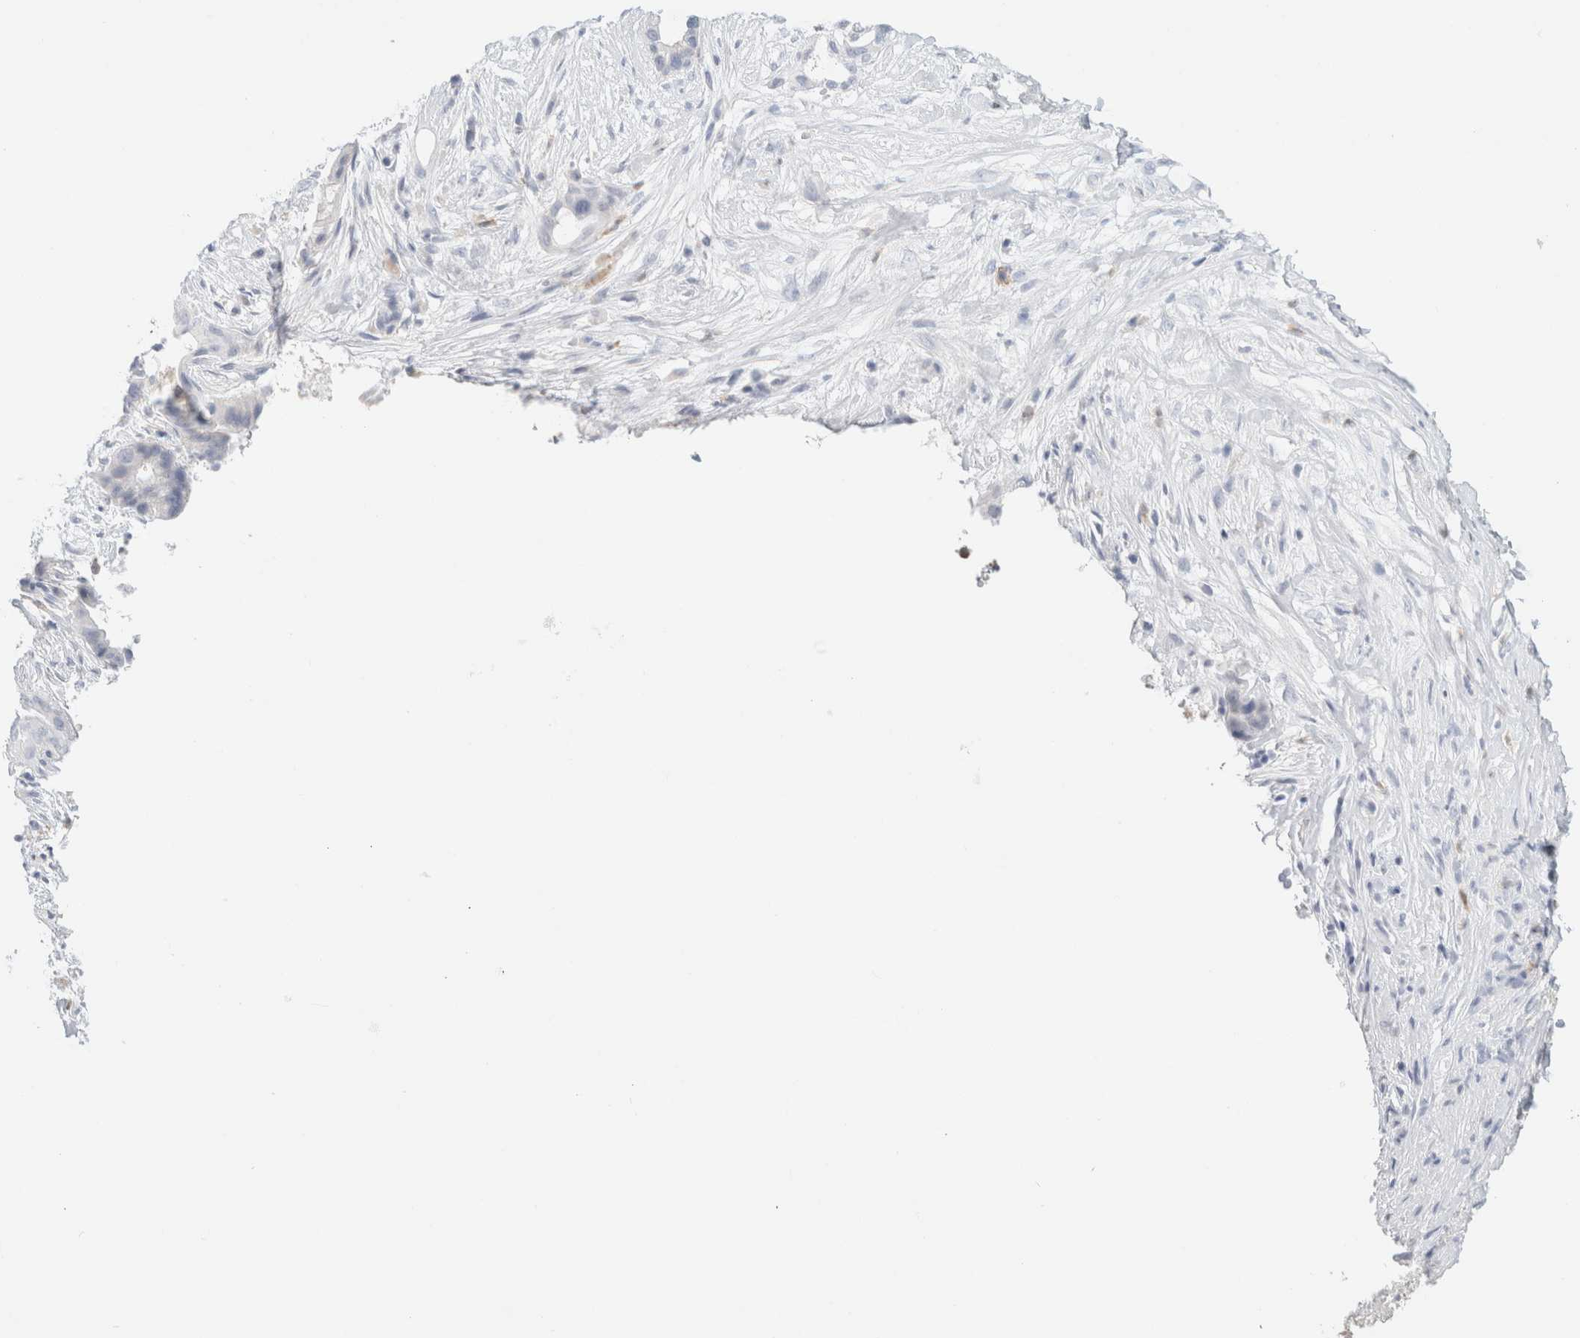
{"staining": {"intensity": "negative", "quantity": "none", "location": "none"}, "tissue": "pancreatic cancer", "cell_type": "Tumor cells", "image_type": "cancer", "snomed": [{"axis": "morphology", "description": "Adenocarcinoma, NOS"}, {"axis": "topography", "description": "Pancreas"}], "caption": "Protein analysis of pancreatic cancer (adenocarcinoma) reveals no significant expression in tumor cells.", "gene": "ARG1", "patient": {"sex": "male", "age": 58}}